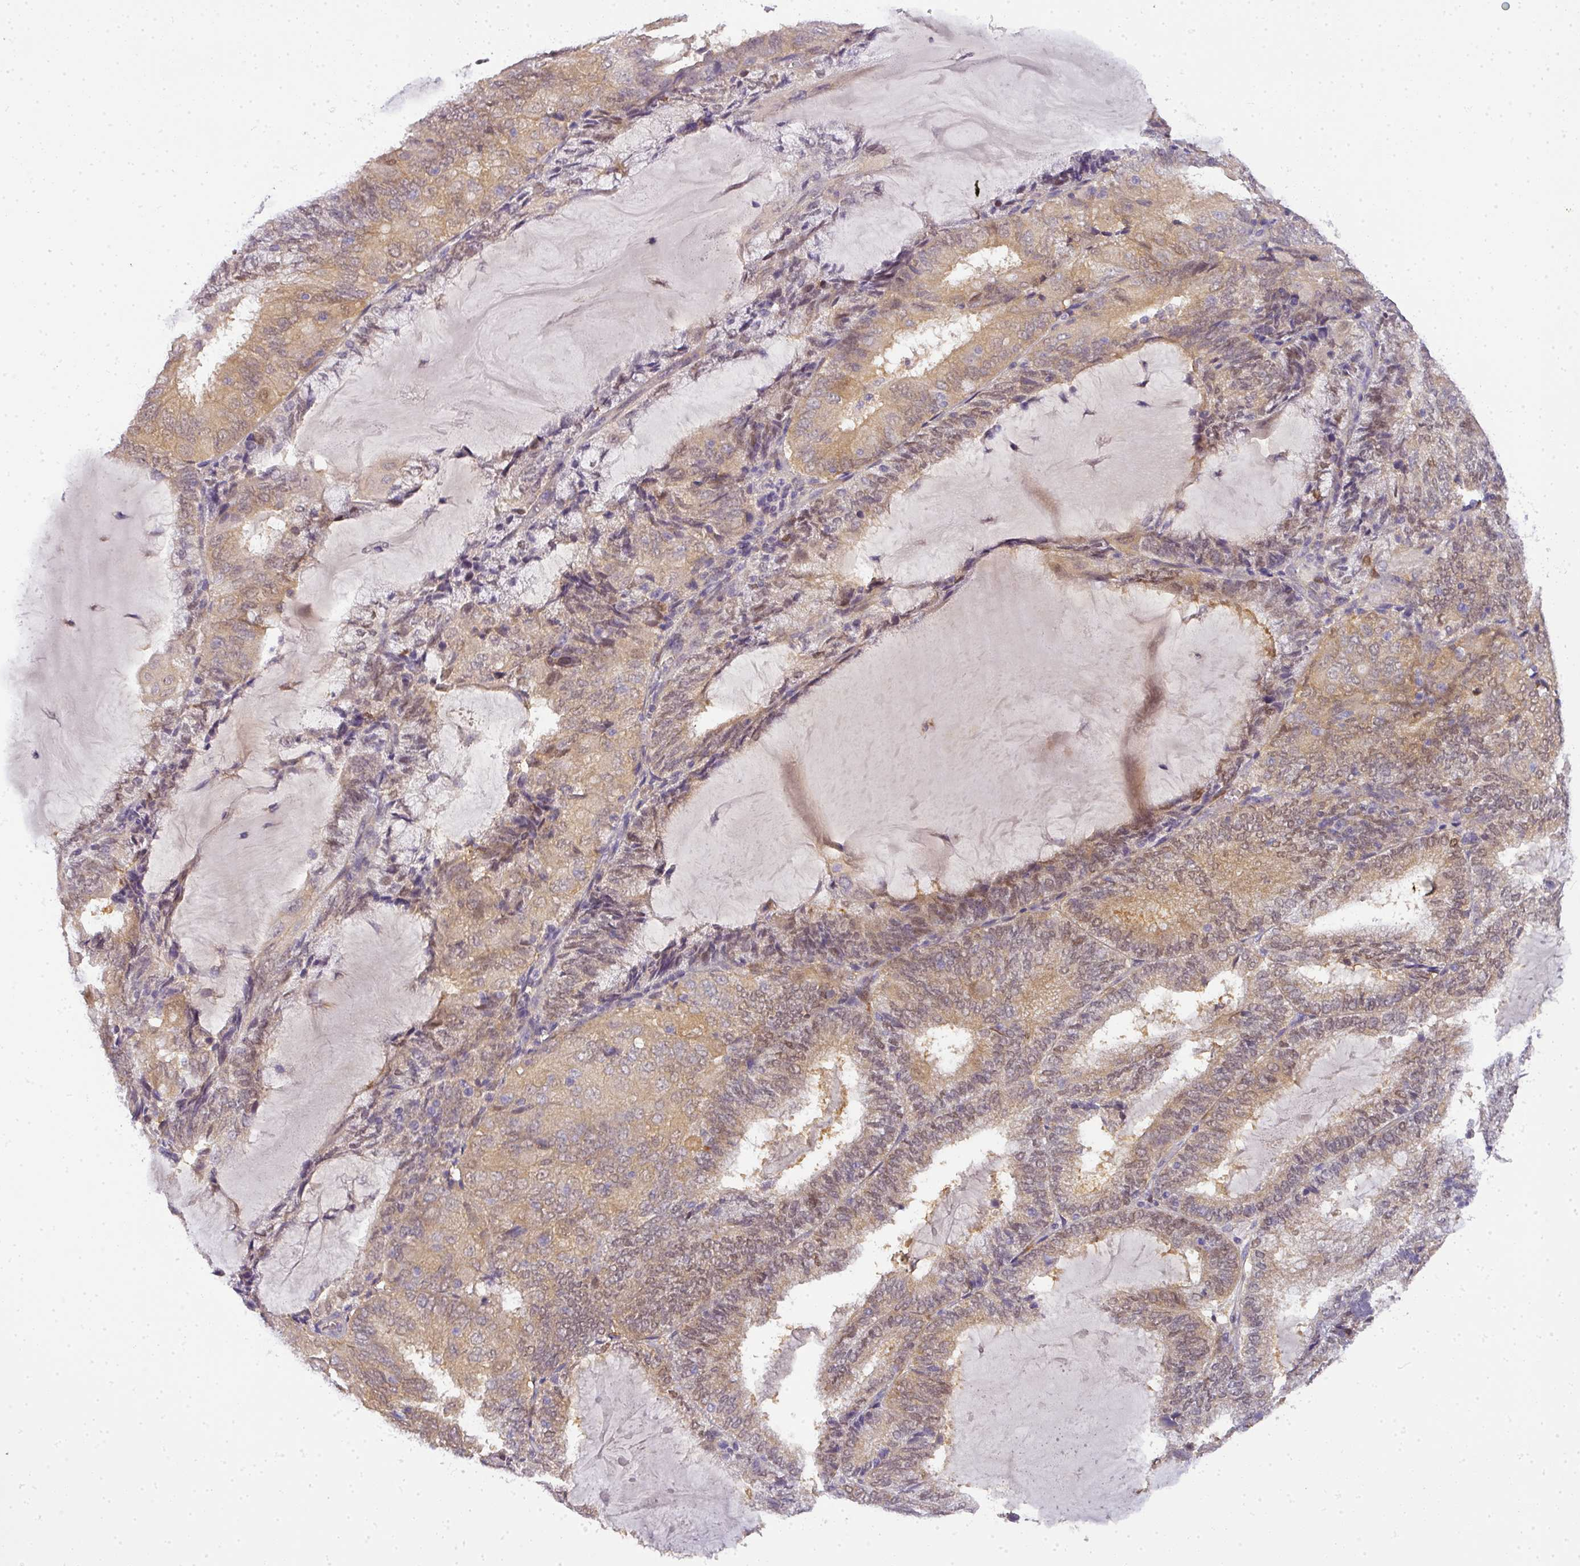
{"staining": {"intensity": "weak", "quantity": ">75%", "location": "cytoplasmic/membranous,nuclear"}, "tissue": "endometrial cancer", "cell_type": "Tumor cells", "image_type": "cancer", "snomed": [{"axis": "morphology", "description": "Adenocarcinoma, NOS"}, {"axis": "topography", "description": "Endometrium"}], "caption": "There is low levels of weak cytoplasmic/membranous and nuclear positivity in tumor cells of endometrial adenocarcinoma, as demonstrated by immunohistochemical staining (brown color).", "gene": "ADH5", "patient": {"sex": "female", "age": 81}}